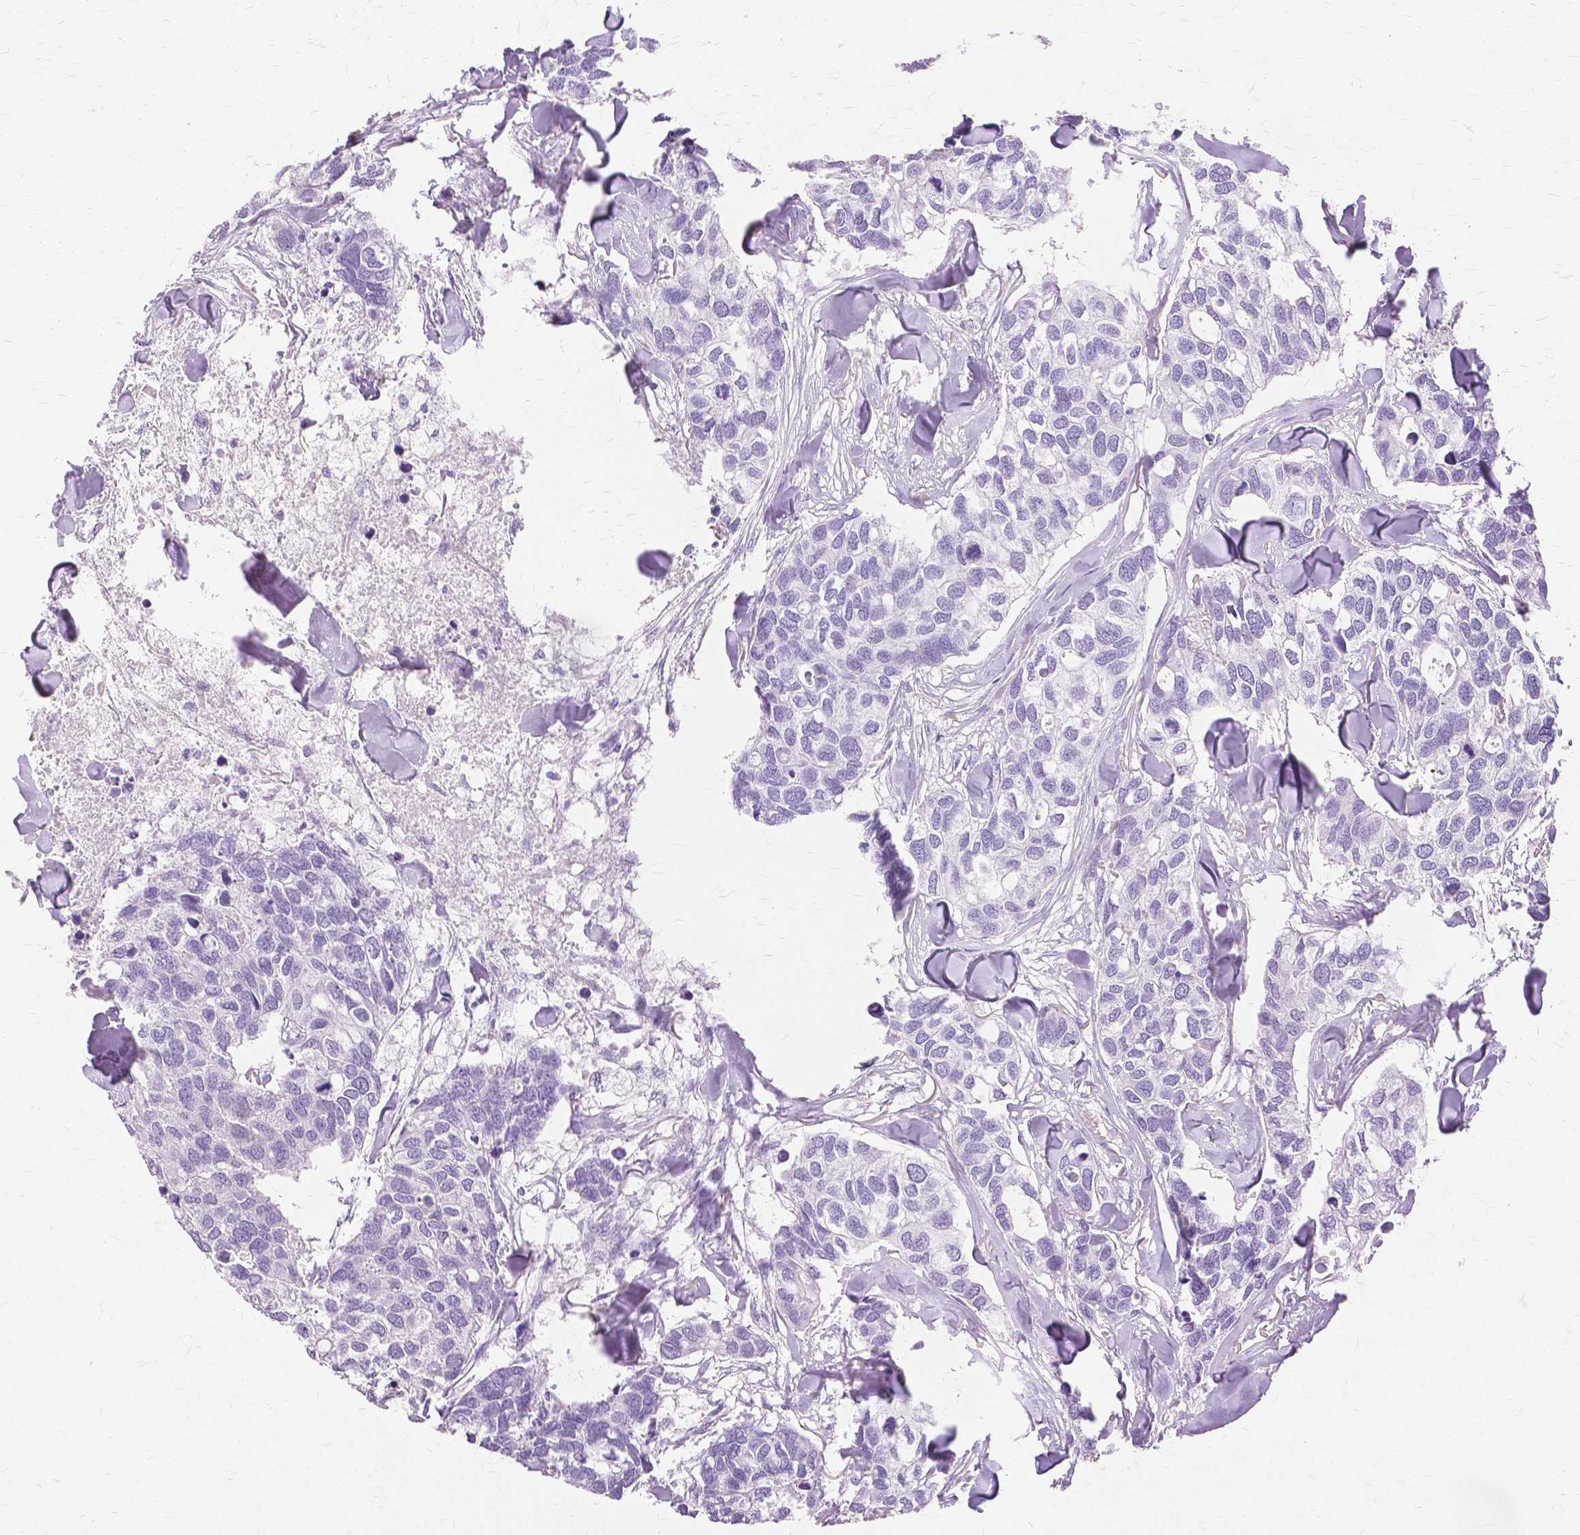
{"staining": {"intensity": "negative", "quantity": "none", "location": "none"}, "tissue": "breast cancer", "cell_type": "Tumor cells", "image_type": "cancer", "snomed": [{"axis": "morphology", "description": "Duct carcinoma"}, {"axis": "topography", "description": "Breast"}], "caption": "DAB immunohistochemical staining of infiltrating ductal carcinoma (breast) shows no significant expression in tumor cells.", "gene": "TGM1", "patient": {"sex": "female", "age": 83}}